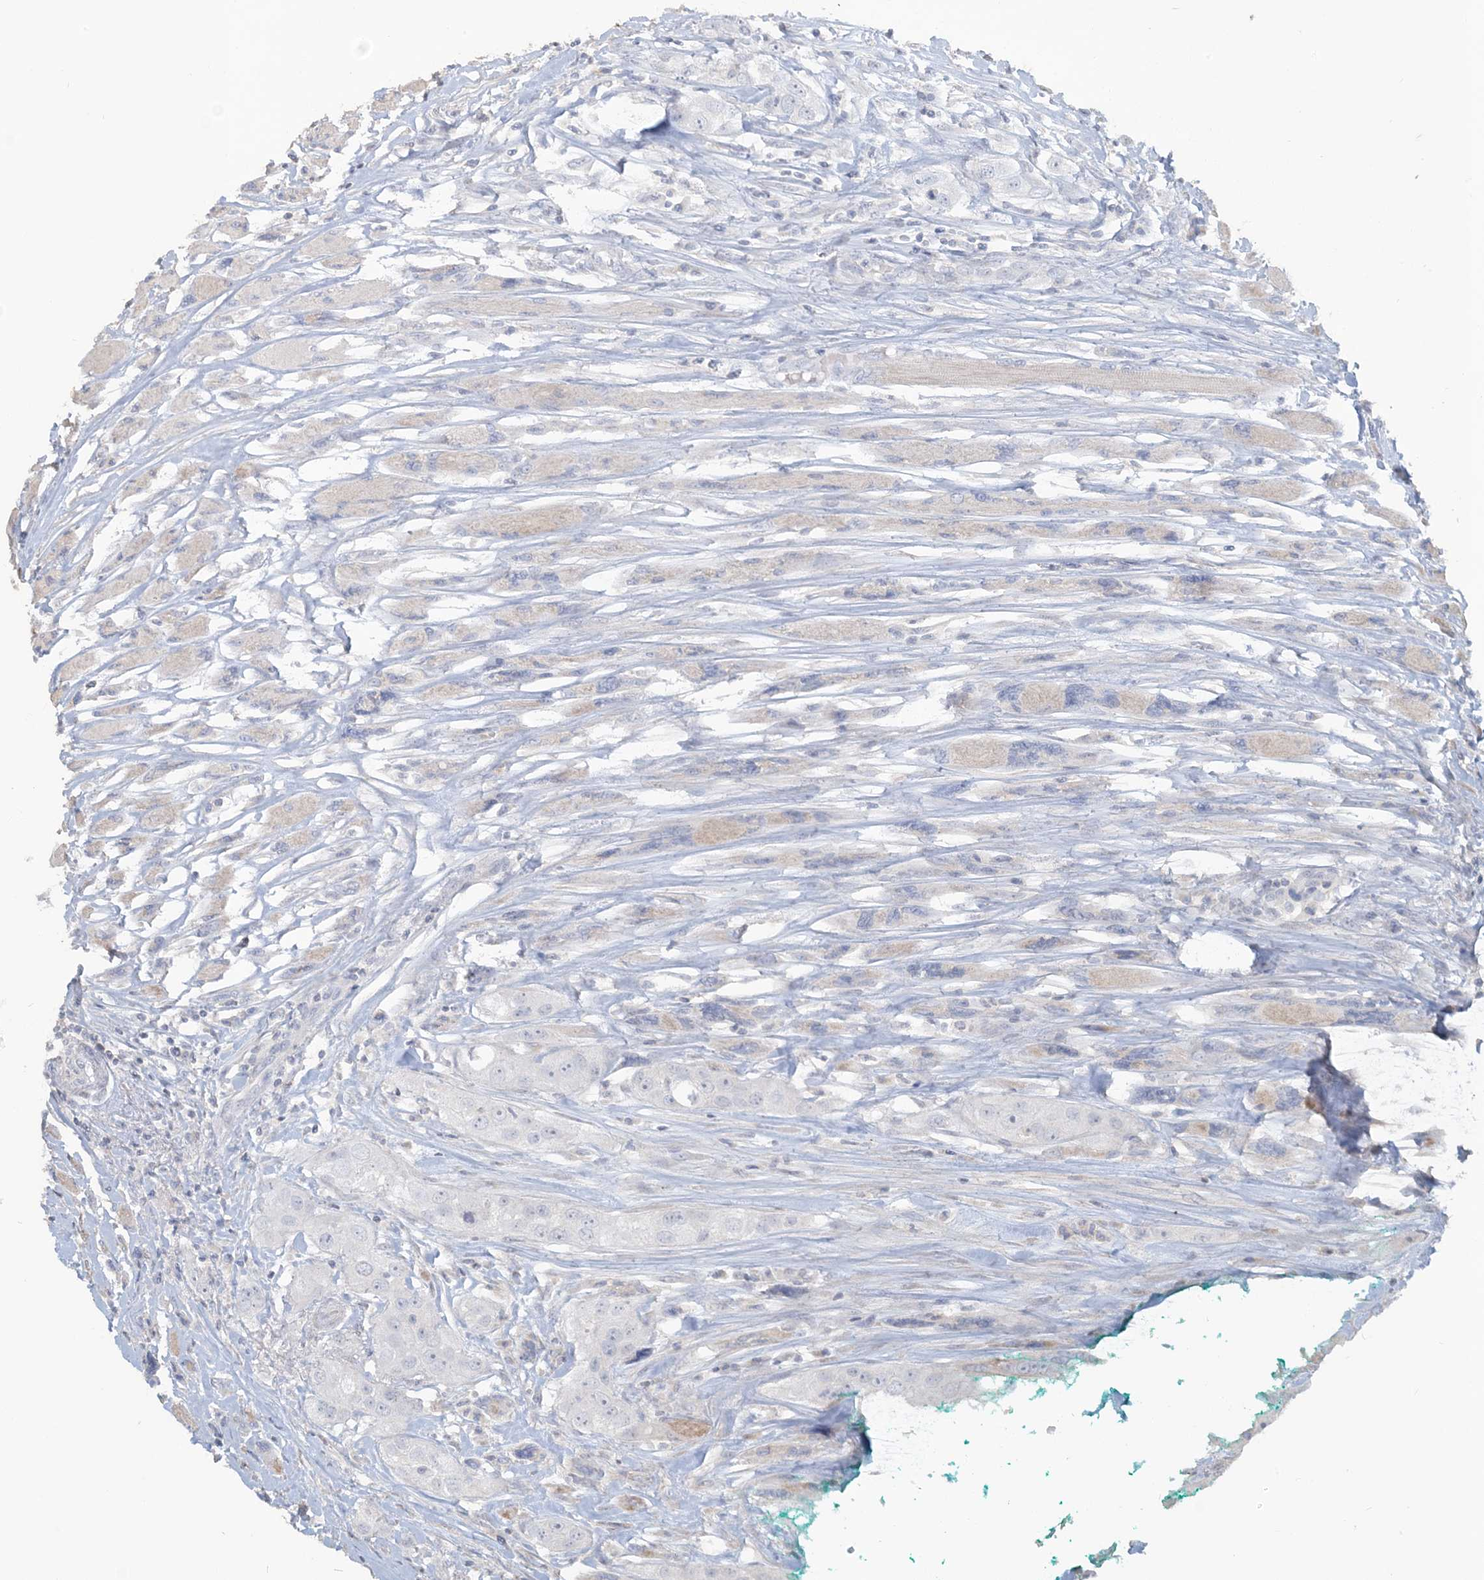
{"staining": {"intensity": "negative", "quantity": "none", "location": "none"}, "tissue": "head and neck cancer", "cell_type": "Tumor cells", "image_type": "cancer", "snomed": [{"axis": "morphology", "description": "Normal tissue, NOS"}, {"axis": "morphology", "description": "Squamous cell carcinoma, NOS"}, {"axis": "topography", "description": "Skeletal muscle"}, {"axis": "topography", "description": "Head-Neck"}], "caption": "This photomicrograph is of head and neck cancer stained with IHC to label a protein in brown with the nuclei are counter-stained blue. There is no positivity in tumor cells.", "gene": "NPHS2", "patient": {"sex": "male", "age": 51}}